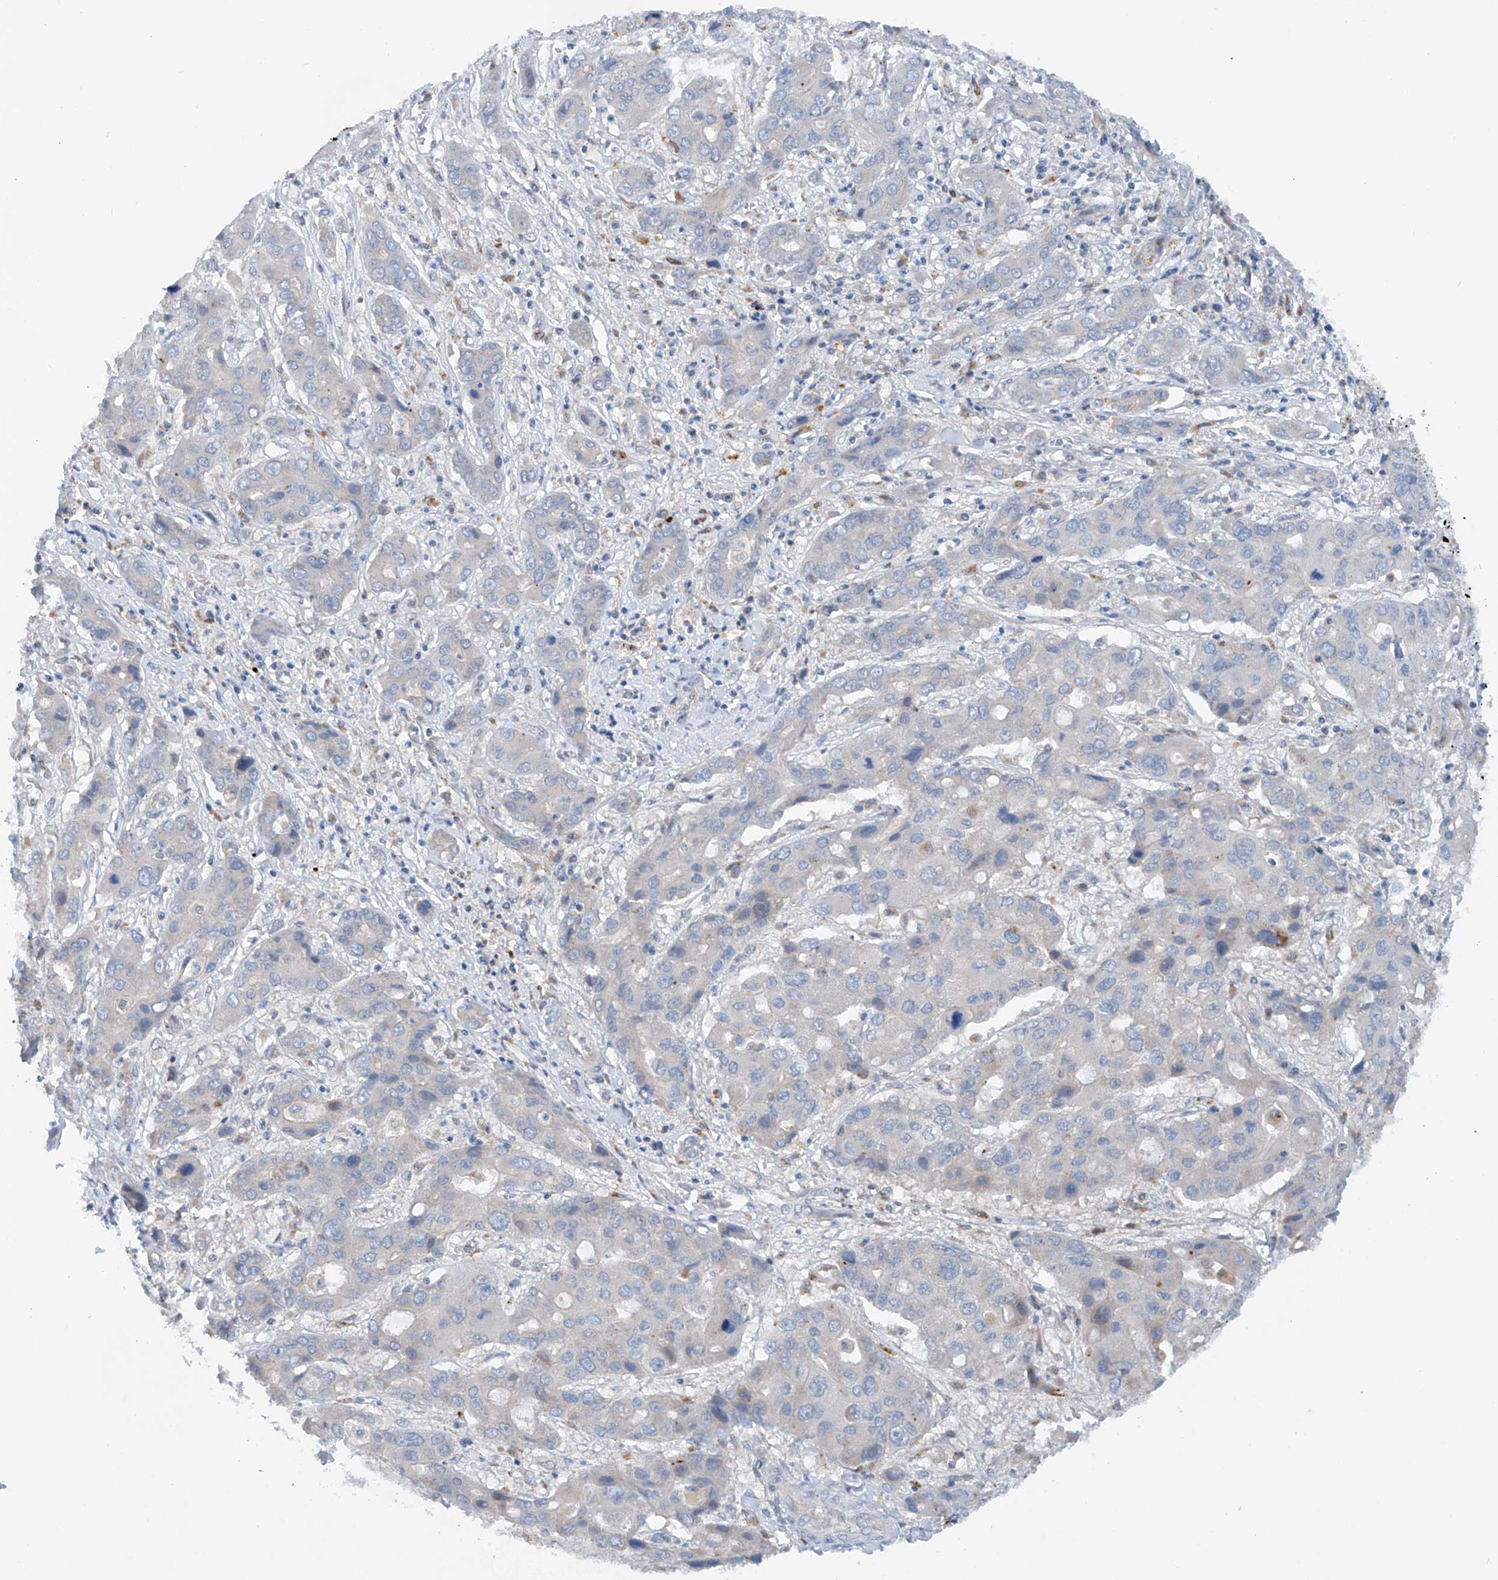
{"staining": {"intensity": "negative", "quantity": "none", "location": "none"}, "tissue": "liver cancer", "cell_type": "Tumor cells", "image_type": "cancer", "snomed": [{"axis": "morphology", "description": "Cholangiocarcinoma"}, {"axis": "topography", "description": "Liver"}], "caption": "Immunohistochemistry photomicrograph of liver cancer (cholangiocarcinoma) stained for a protein (brown), which shows no positivity in tumor cells. (DAB IHC, high magnification).", "gene": "CEP85L", "patient": {"sex": "male", "age": 67}}